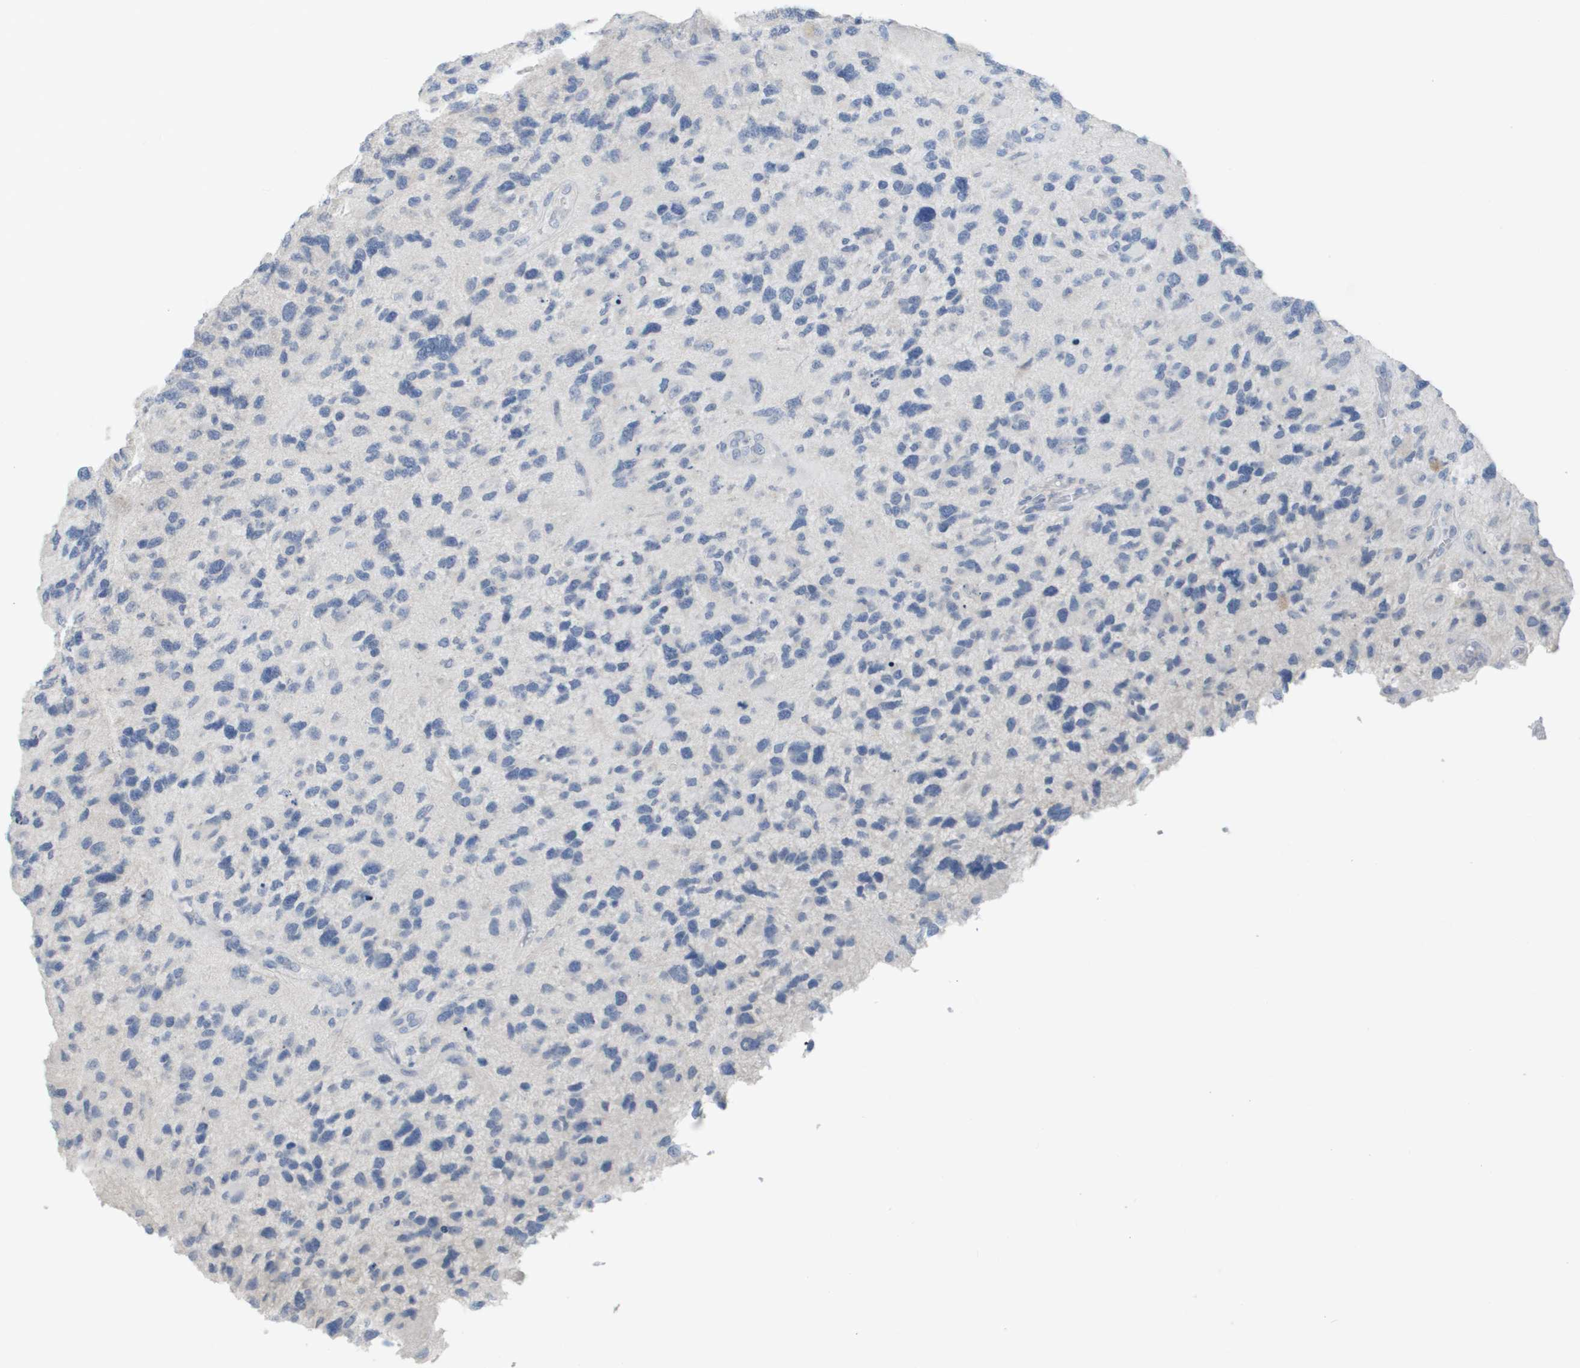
{"staining": {"intensity": "negative", "quantity": "none", "location": "none"}, "tissue": "glioma", "cell_type": "Tumor cells", "image_type": "cancer", "snomed": [{"axis": "morphology", "description": "Glioma, malignant, High grade"}, {"axis": "topography", "description": "Brain"}], "caption": "Malignant glioma (high-grade) stained for a protein using immunohistochemistry (IHC) shows no positivity tumor cells.", "gene": "PDE4A", "patient": {"sex": "female", "age": 58}}